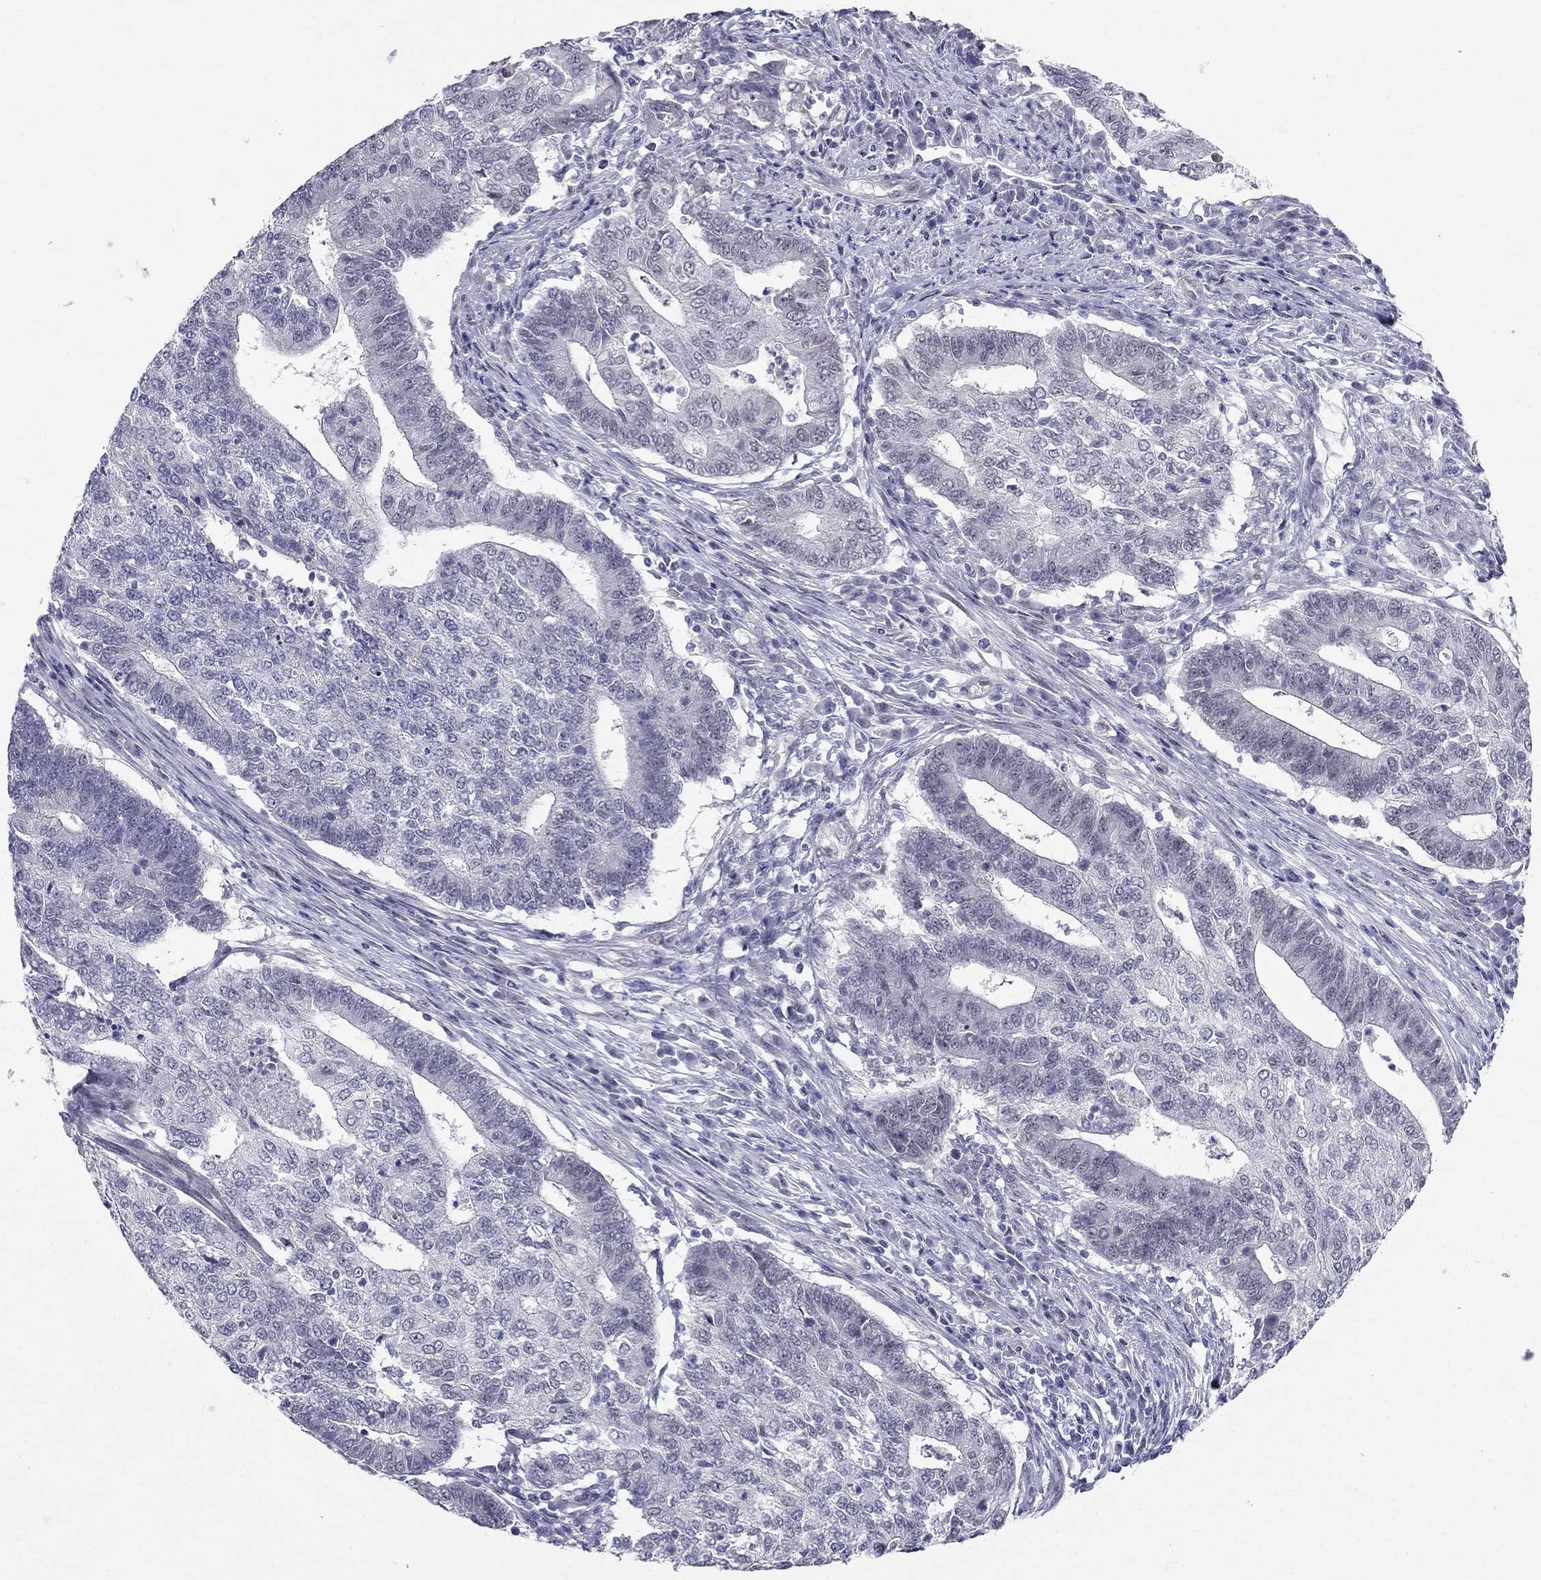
{"staining": {"intensity": "negative", "quantity": "none", "location": "none"}, "tissue": "endometrial cancer", "cell_type": "Tumor cells", "image_type": "cancer", "snomed": [{"axis": "morphology", "description": "Adenocarcinoma, NOS"}, {"axis": "topography", "description": "Uterus"}, {"axis": "topography", "description": "Endometrium"}], "caption": "Tumor cells show no significant protein expression in endometrial adenocarcinoma.", "gene": "BAG5", "patient": {"sex": "female", "age": 54}}